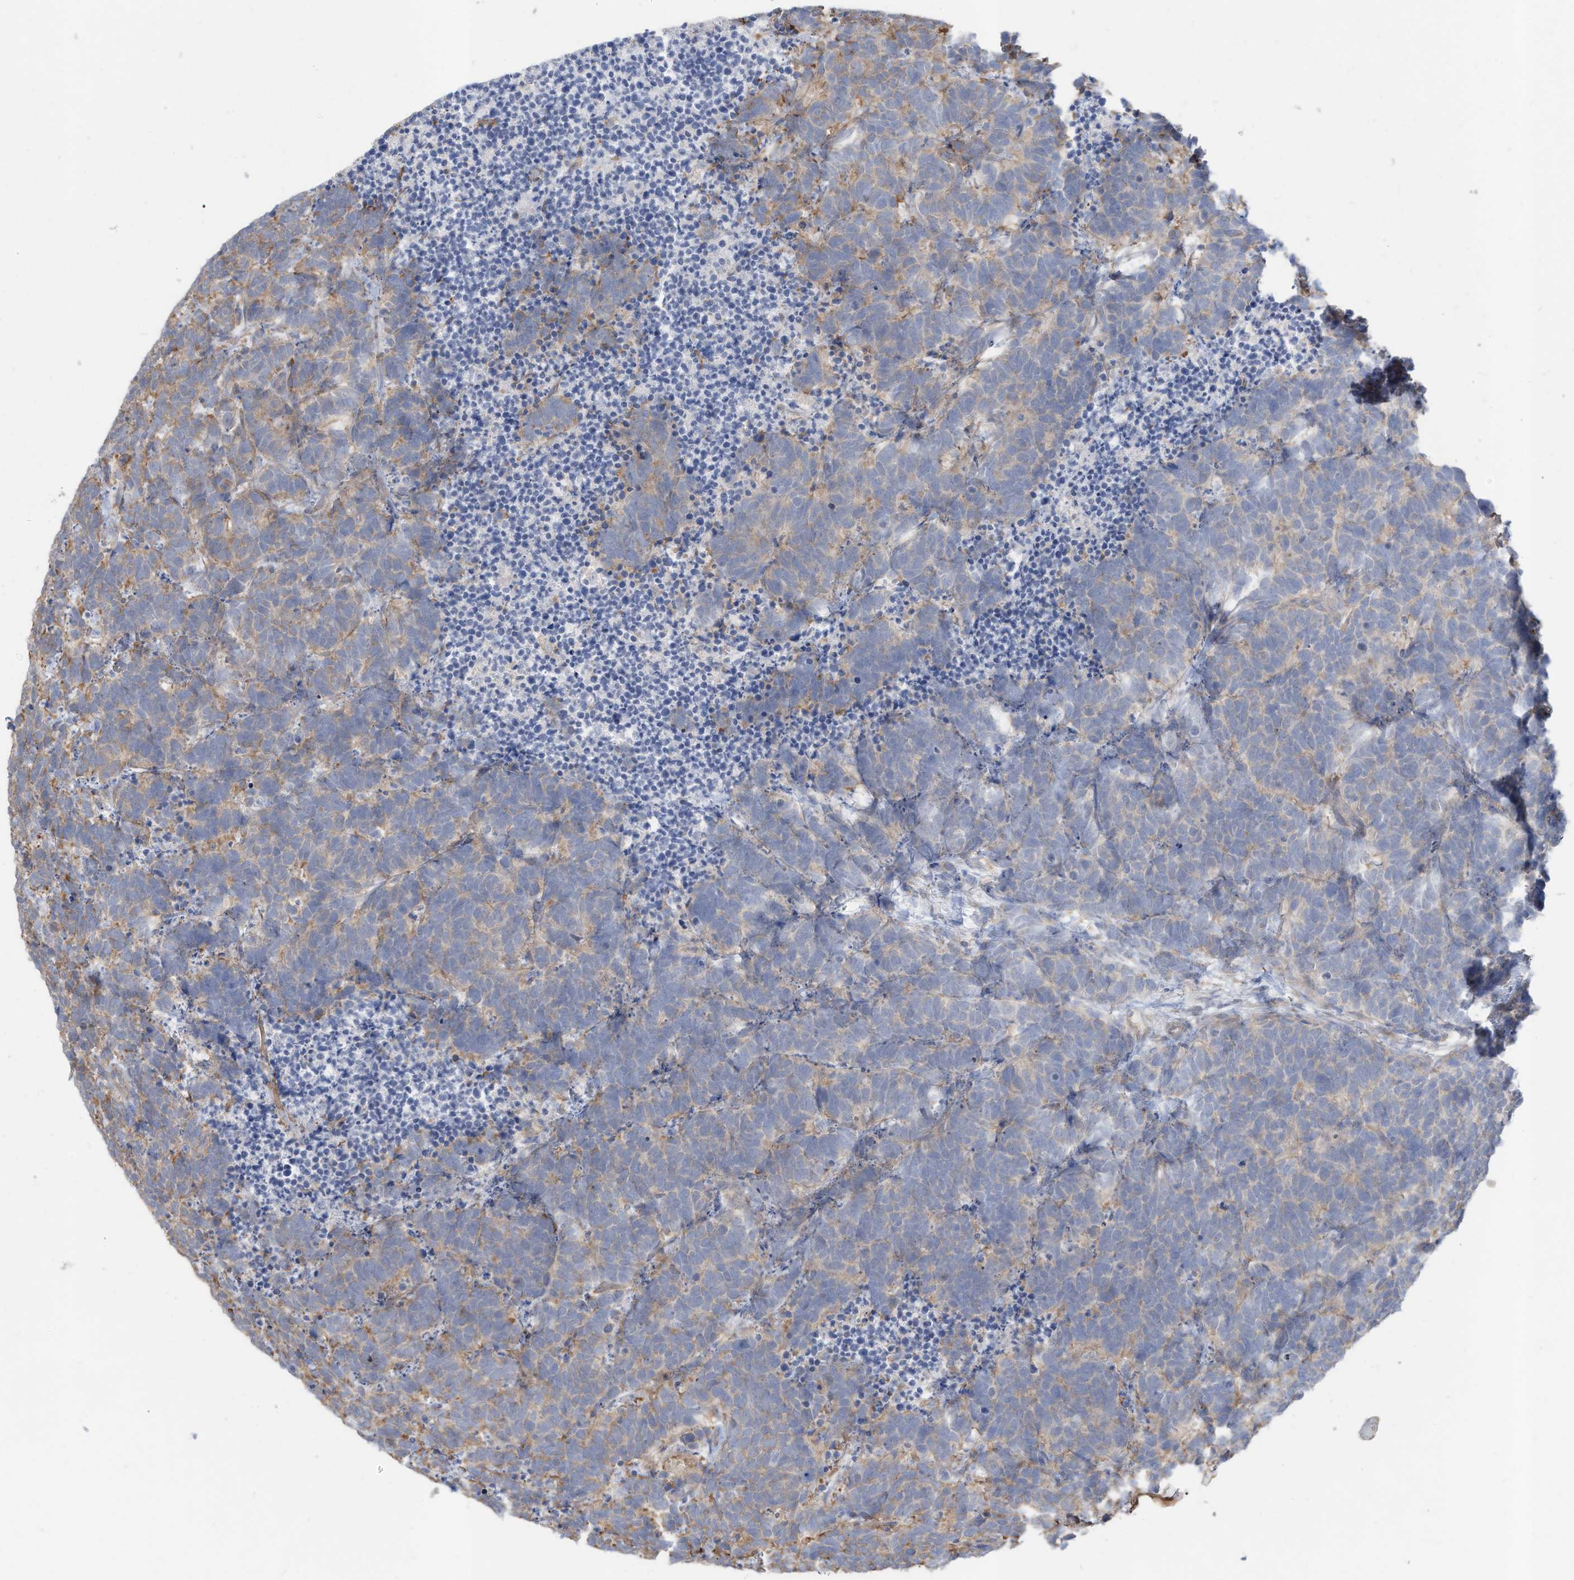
{"staining": {"intensity": "weak", "quantity": "25%-75%", "location": "cytoplasmic/membranous"}, "tissue": "carcinoid", "cell_type": "Tumor cells", "image_type": "cancer", "snomed": [{"axis": "morphology", "description": "Carcinoma, NOS"}, {"axis": "morphology", "description": "Carcinoid, malignant, NOS"}, {"axis": "topography", "description": "Urinary bladder"}], "caption": "A low amount of weak cytoplasmic/membranous expression is seen in approximately 25%-75% of tumor cells in carcinoid tissue. Immunohistochemistry stains the protein of interest in brown and the nuclei are stained blue.", "gene": "SLC17A7", "patient": {"sex": "male", "age": 57}}